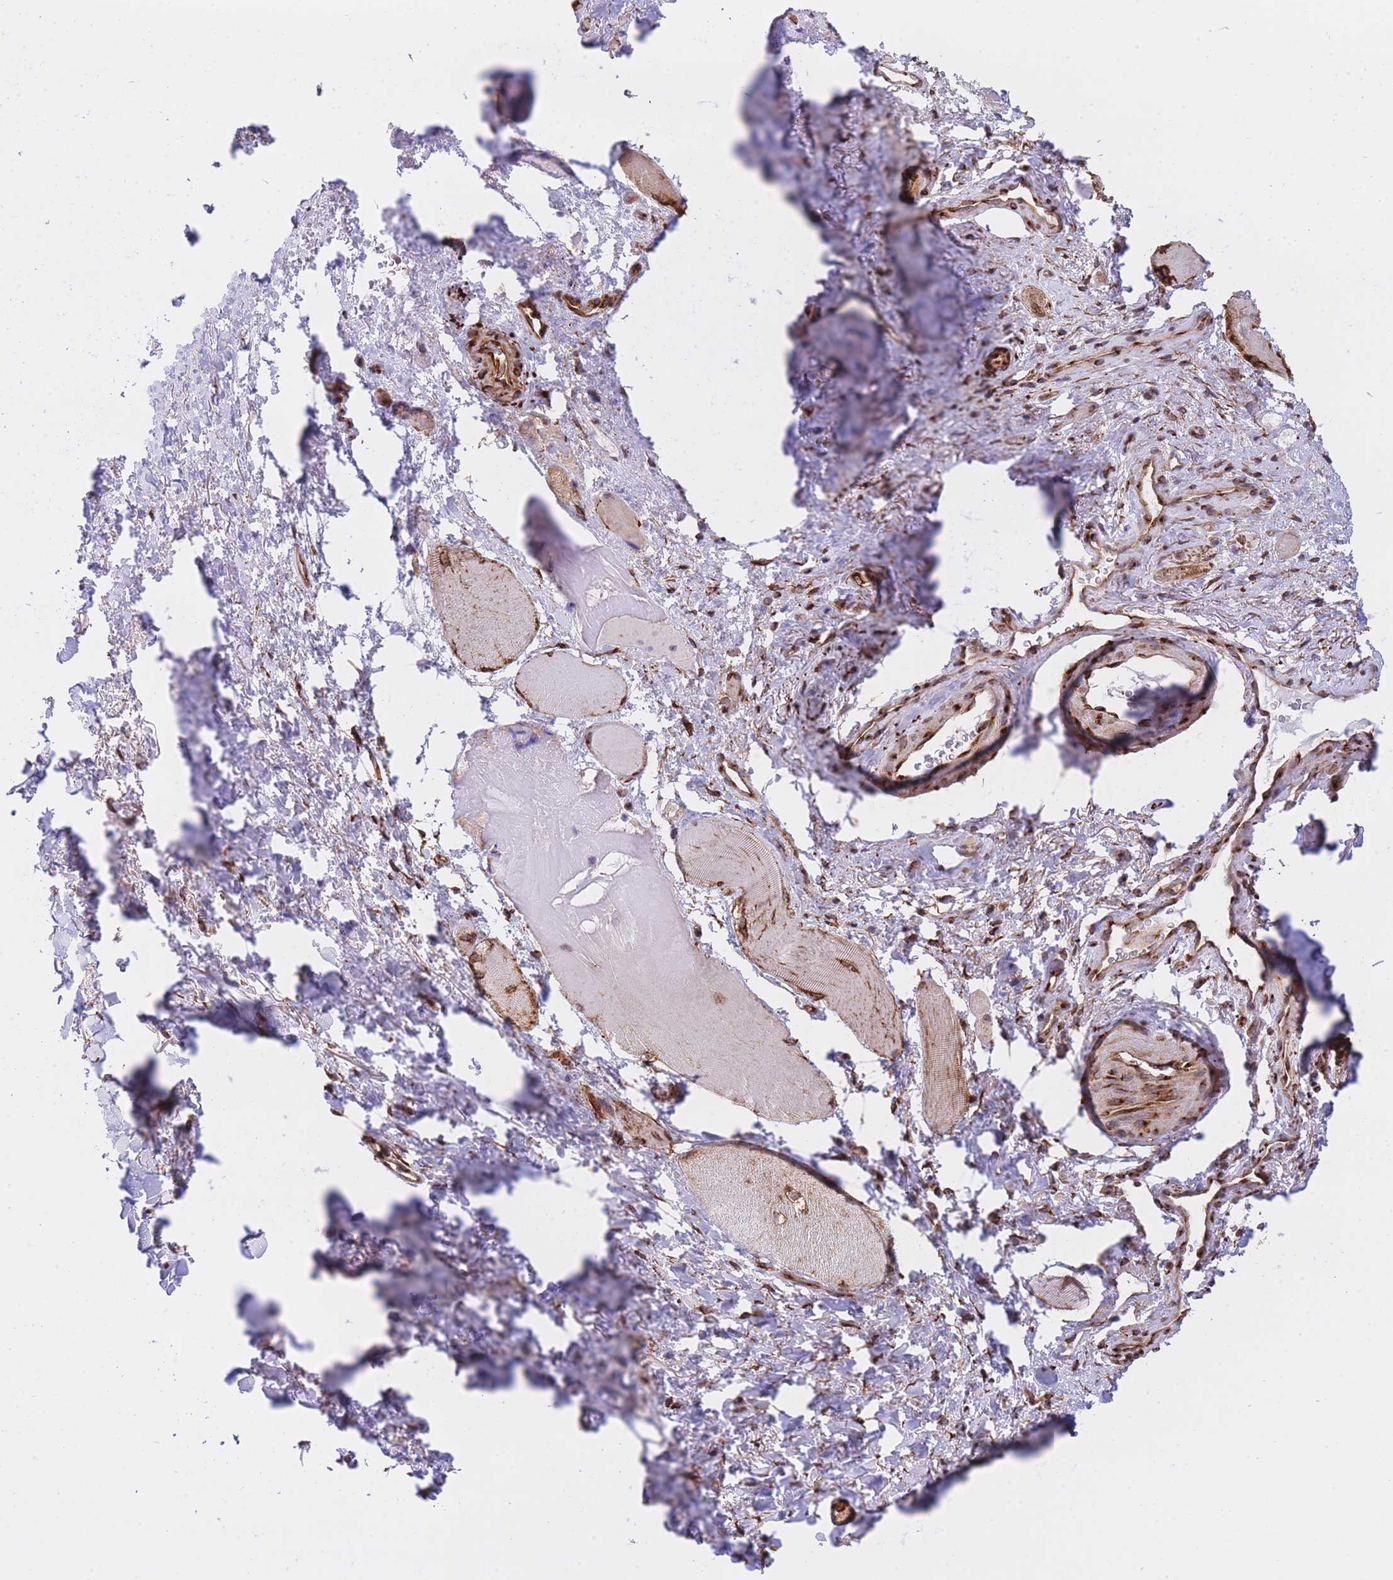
{"staining": {"intensity": "moderate", "quantity": ">75%", "location": "cytoplasmic/membranous"}, "tissue": "smooth muscle", "cell_type": "Smooth muscle cells", "image_type": "normal", "snomed": [{"axis": "morphology", "description": "Normal tissue, NOS"}, {"axis": "topography", "description": "Smooth muscle"}, {"axis": "topography", "description": "Peripheral nerve tissue"}], "caption": "Immunohistochemical staining of unremarkable human smooth muscle shows >75% levels of moderate cytoplasmic/membranous protein expression in approximately >75% of smooth muscle cells.", "gene": "EXOSC8", "patient": {"sex": "male", "age": 69}}